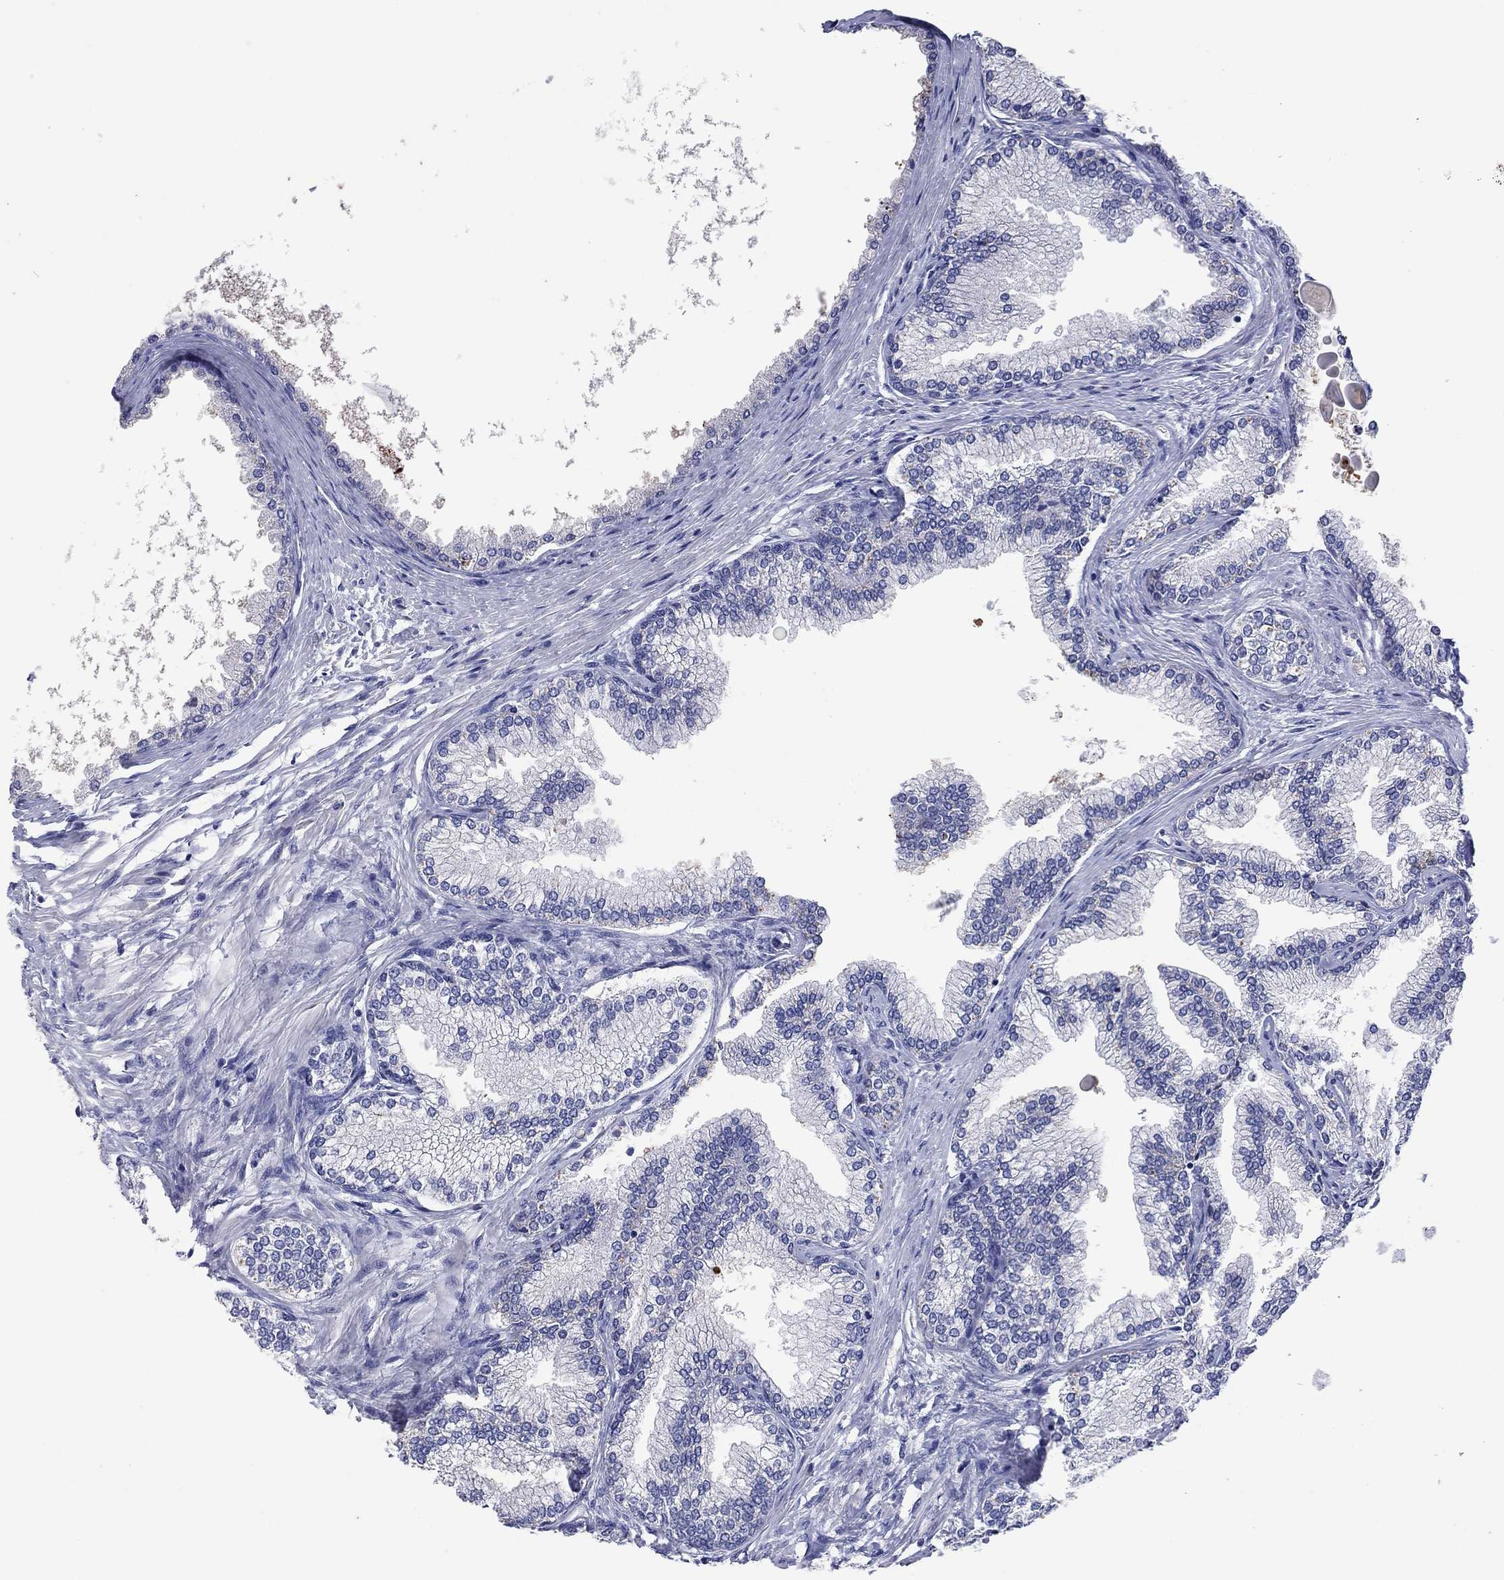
{"staining": {"intensity": "negative", "quantity": "none", "location": "none"}, "tissue": "prostate", "cell_type": "Glandular cells", "image_type": "normal", "snomed": [{"axis": "morphology", "description": "Normal tissue, NOS"}, {"axis": "topography", "description": "Prostate"}], "caption": "Protein analysis of unremarkable prostate demonstrates no significant expression in glandular cells. (Brightfield microscopy of DAB (3,3'-diaminobenzidine) immunohistochemistry at high magnification).", "gene": "PLCL2", "patient": {"sex": "male", "age": 72}}